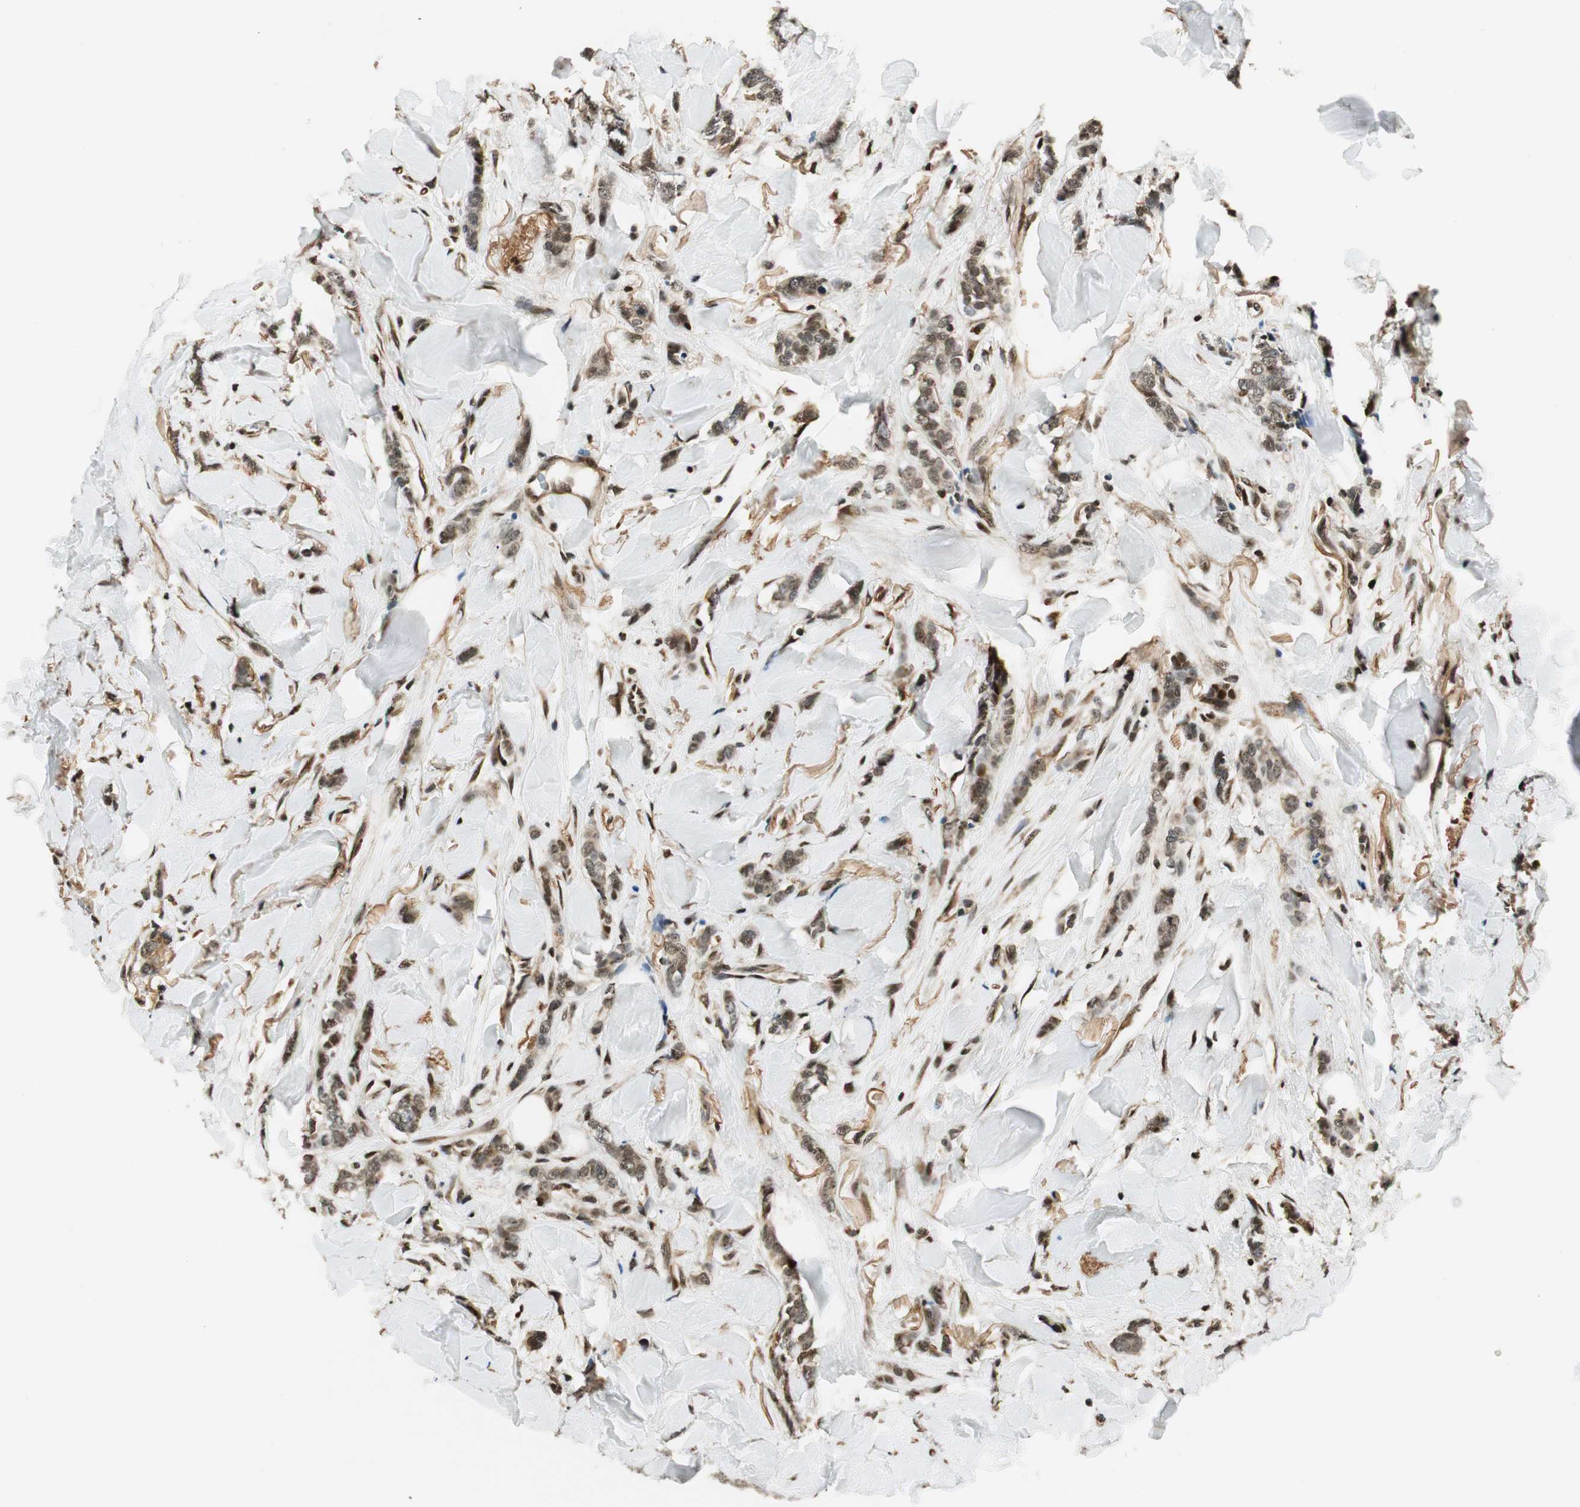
{"staining": {"intensity": "moderate", "quantity": ">75%", "location": "nuclear"}, "tissue": "breast cancer", "cell_type": "Tumor cells", "image_type": "cancer", "snomed": [{"axis": "morphology", "description": "Lobular carcinoma"}, {"axis": "topography", "description": "Skin"}, {"axis": "topography", "description": "Breast"}], "caption": "About >75% of tumor cells in human breast cancer reveal moderate nuclear protein staining as visualized by brown immunohistochemical staining.", "gene": "RING1", "patient": {"sex": "female", "age": 46}}